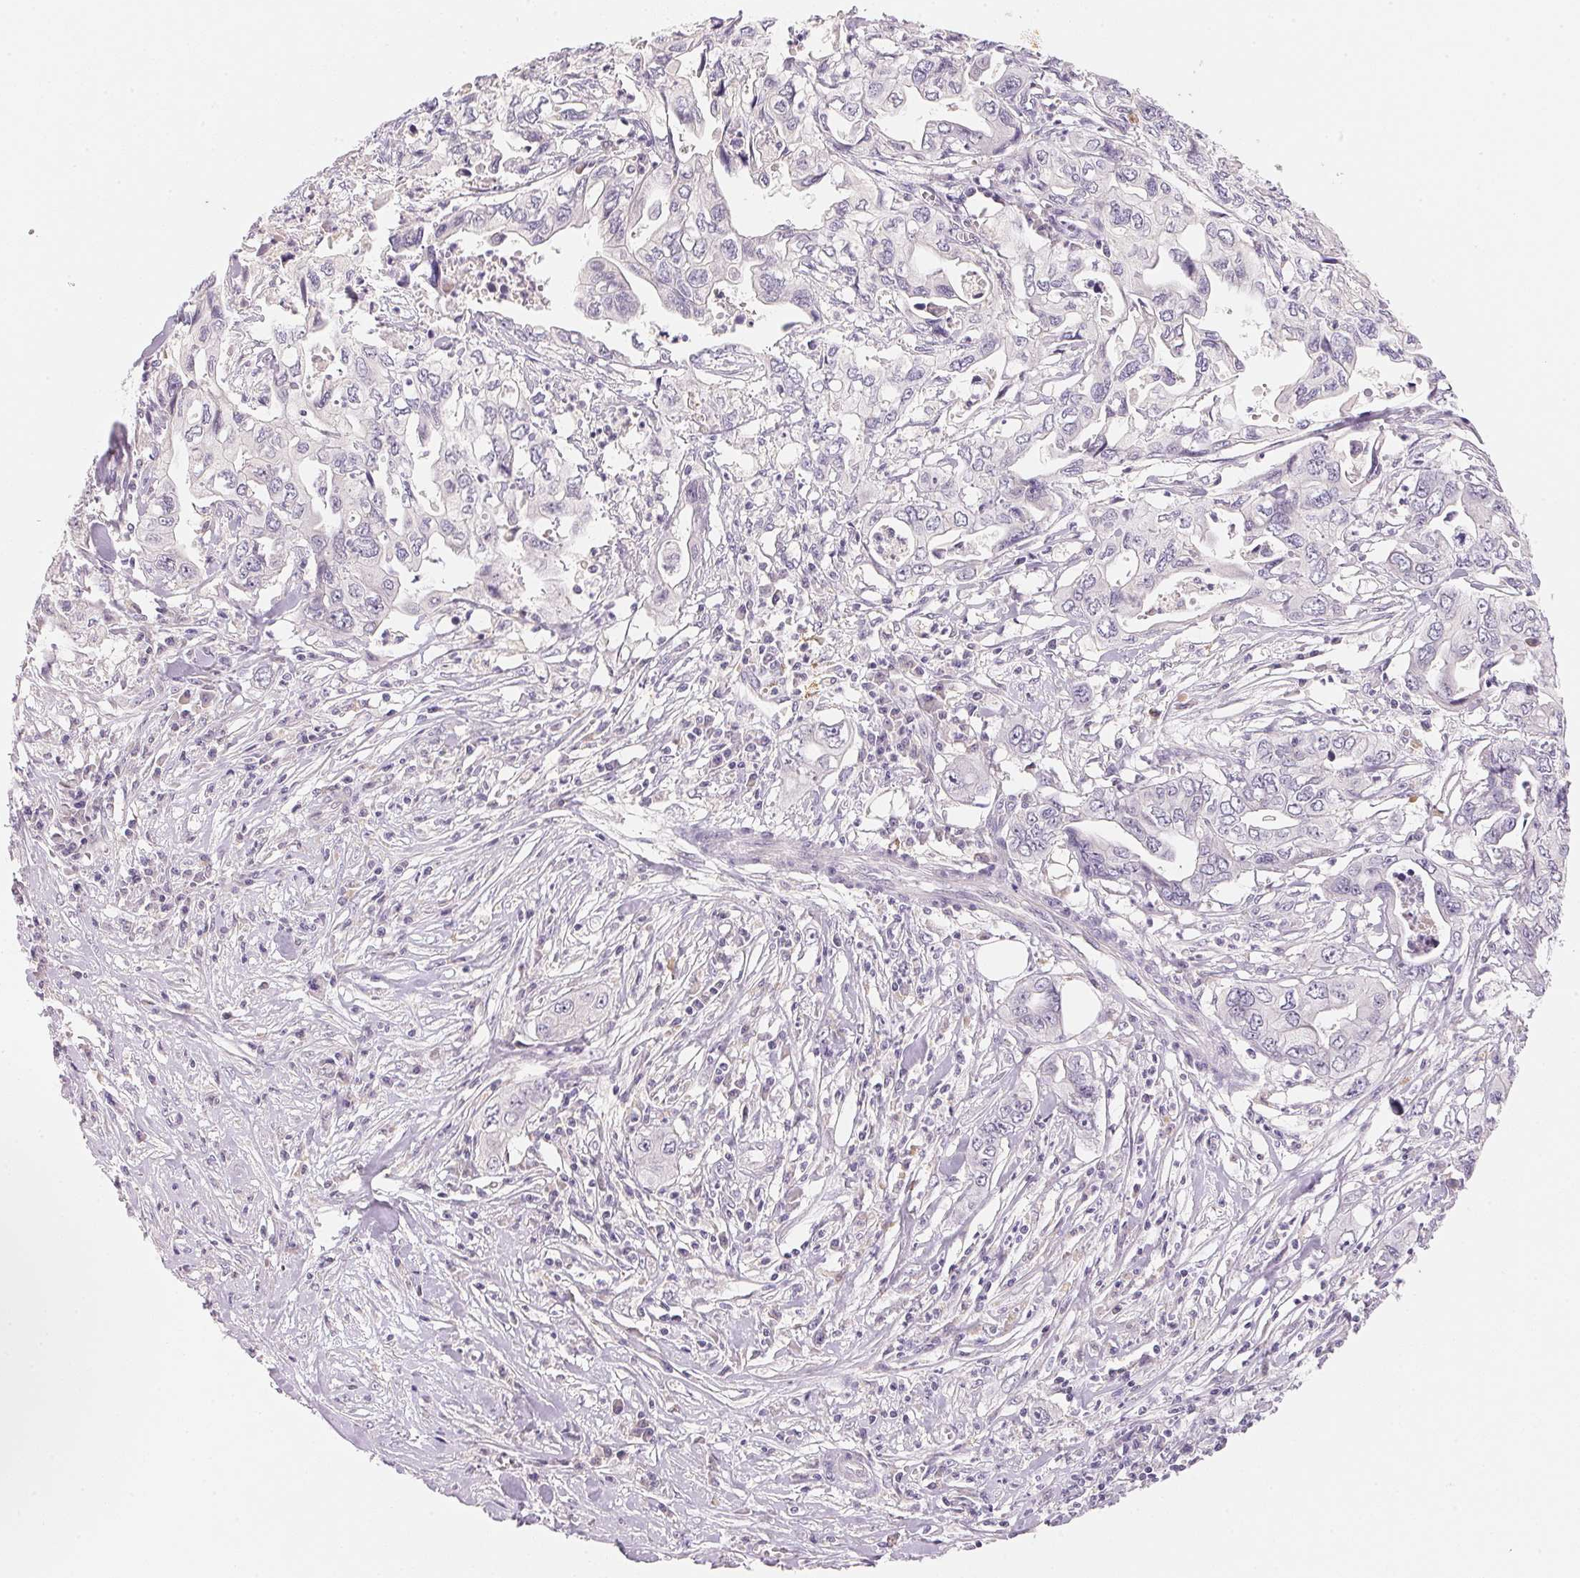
{"staining": {"intensity": "negative", "quantity": "none", "location": "none"}, "tissue": "pancreatic cancer", "cell_type": "Tumor cells", "image_type": "cancer", "snomed": [{"axis": "morphology", "description": "Adenocarcinoma, NOS"}, {"axis": "topography", "description": "Pancreas"}], "caption": "Immunohistochemical staining of human pancreatic adenocarcinoma shows no significant expression in tumor cells.", "gene": "MCOLN3", "patient": {"sex": "male", "age": 68}}